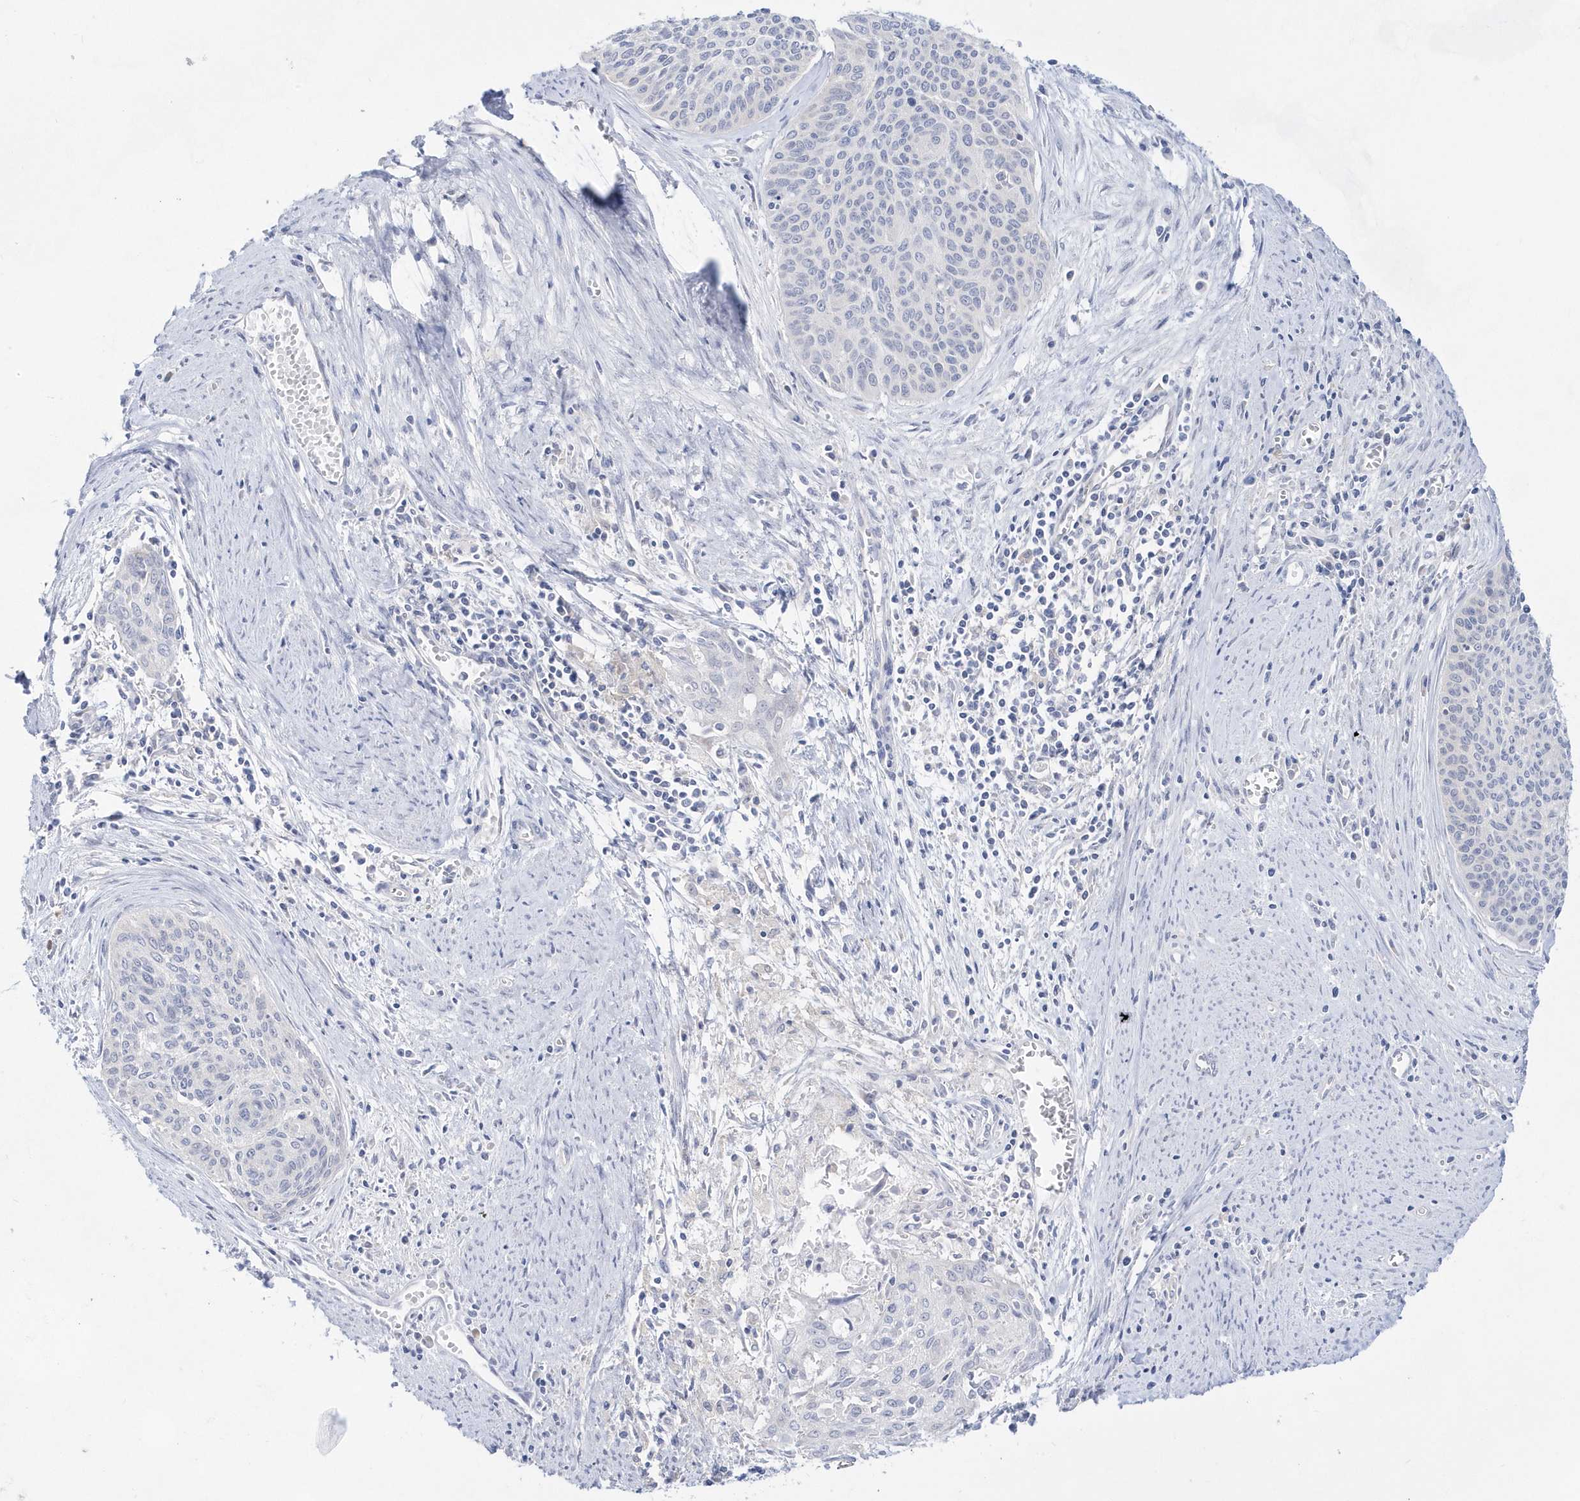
{"staining": {"intensity": "negative", "quantity": "none", "location": "none"}, "tissue": "cervical cancer", "cell_type": "Tumor cells", "image_type": "cancer", "snomed": [{"axis": "morphology", "description": "Squamous cell carcinoma, NOS"}, {"axis": "topography", "description": "Cervix"}], "caption": "High power microscopy photomicrograph of an IHC histopathology image of cervical cancer, revealing no significant positivity in tumor cells.", "gene": "BDH2", "patient": {"sex": "female", "age": 55}}